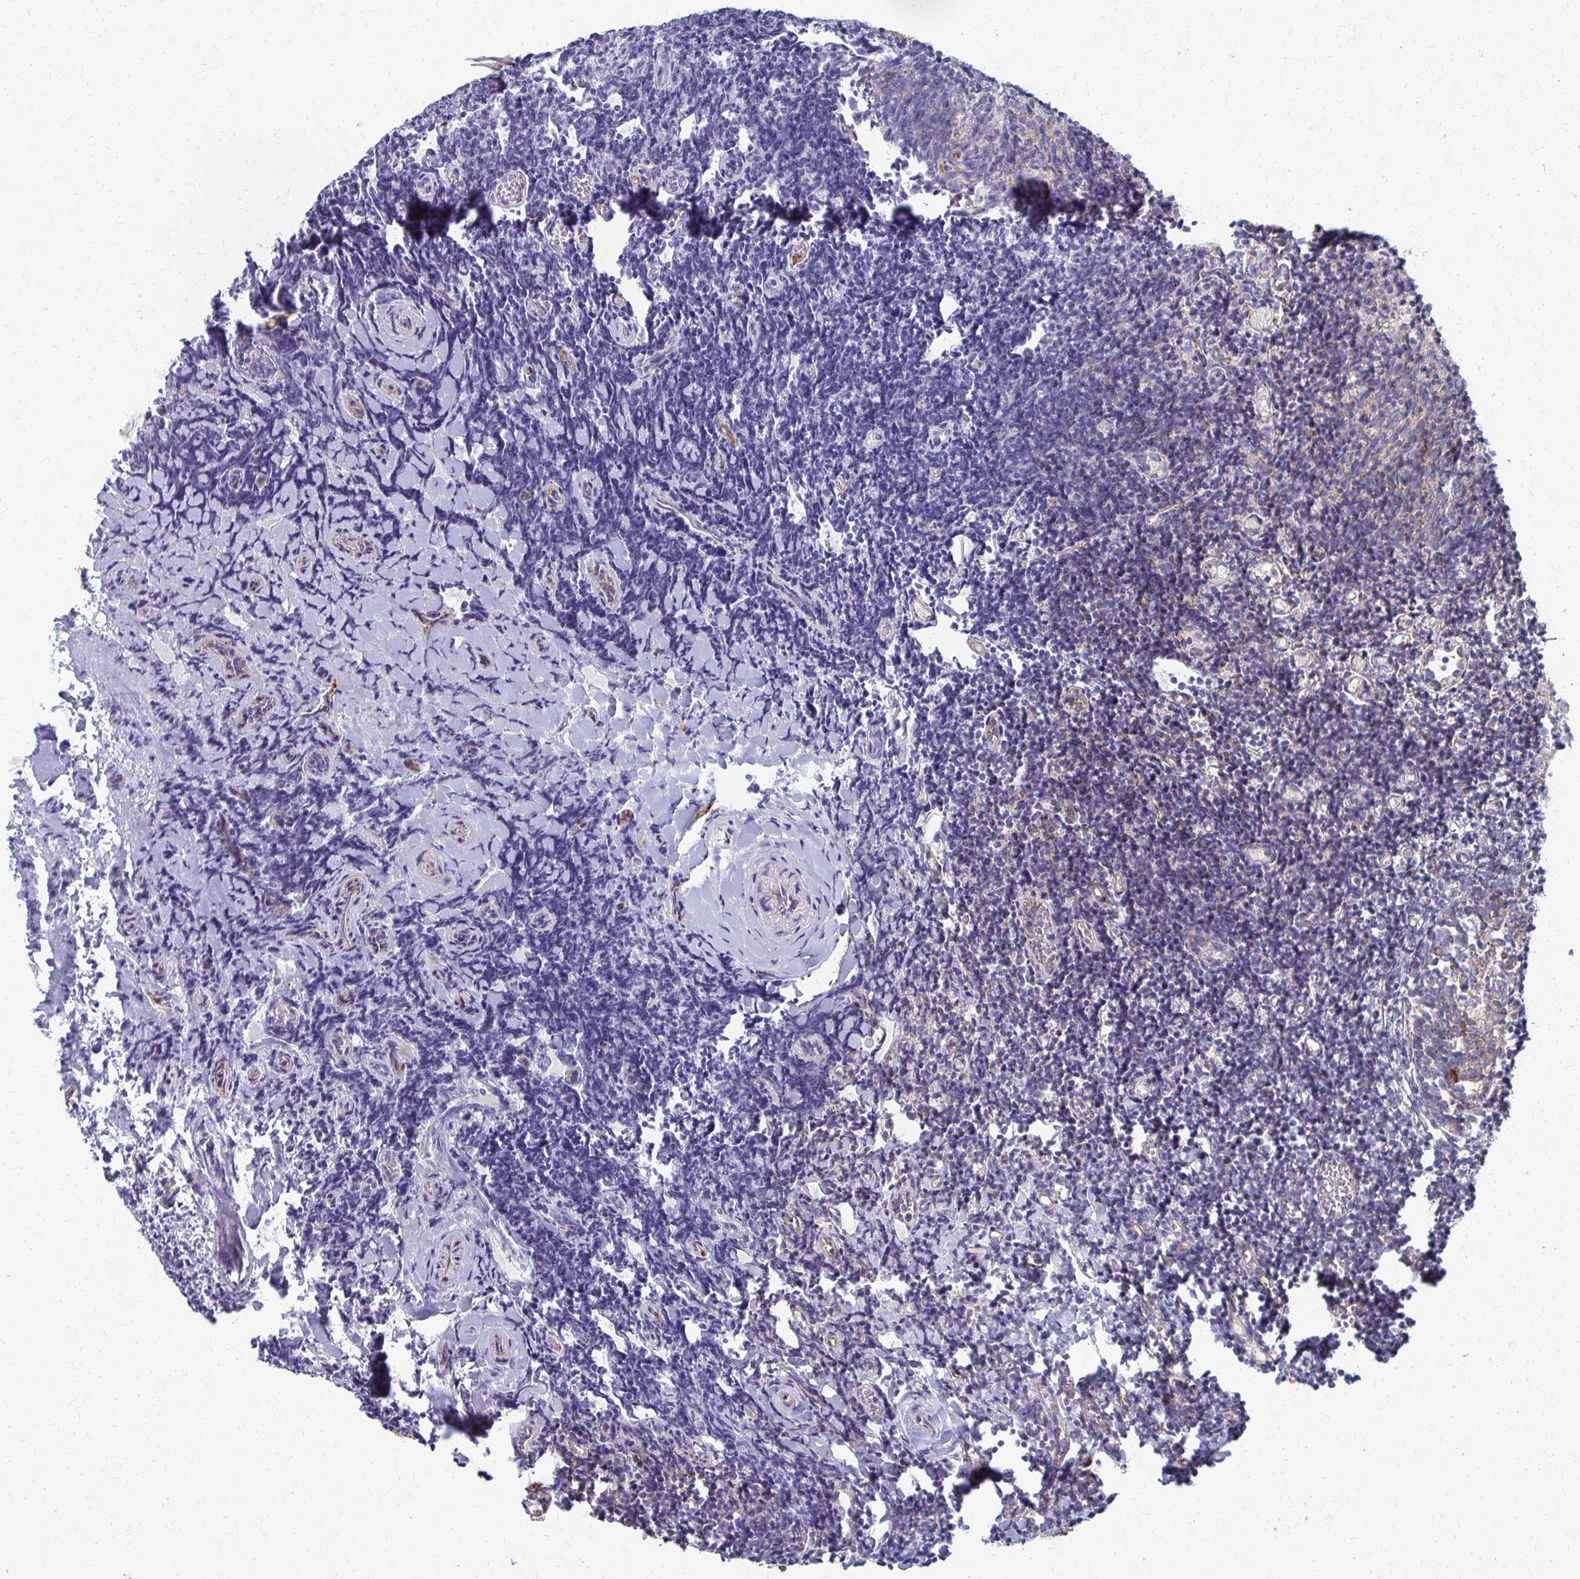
{"staining": {"intensity": "moderate", "quantity": ">75%", "location": "cytoplasmic/membranous"}, "tissue": "tonsil", "cell_type": "Germinal center cells", "image_type": "normal", "snomed": [{"axis": "morphology", "description": "Normal tissue, NOS"}, {"axis": "topography", "description": "Tonsil"}], "caption": "Germinal center cells show medium levels of moderate cytoplasmic/membranous positivity in approximately >75% of cells in unremarkable human tonsil.", "gene": "FAHD1", "patient": {"sex": "female", "age": 10}}